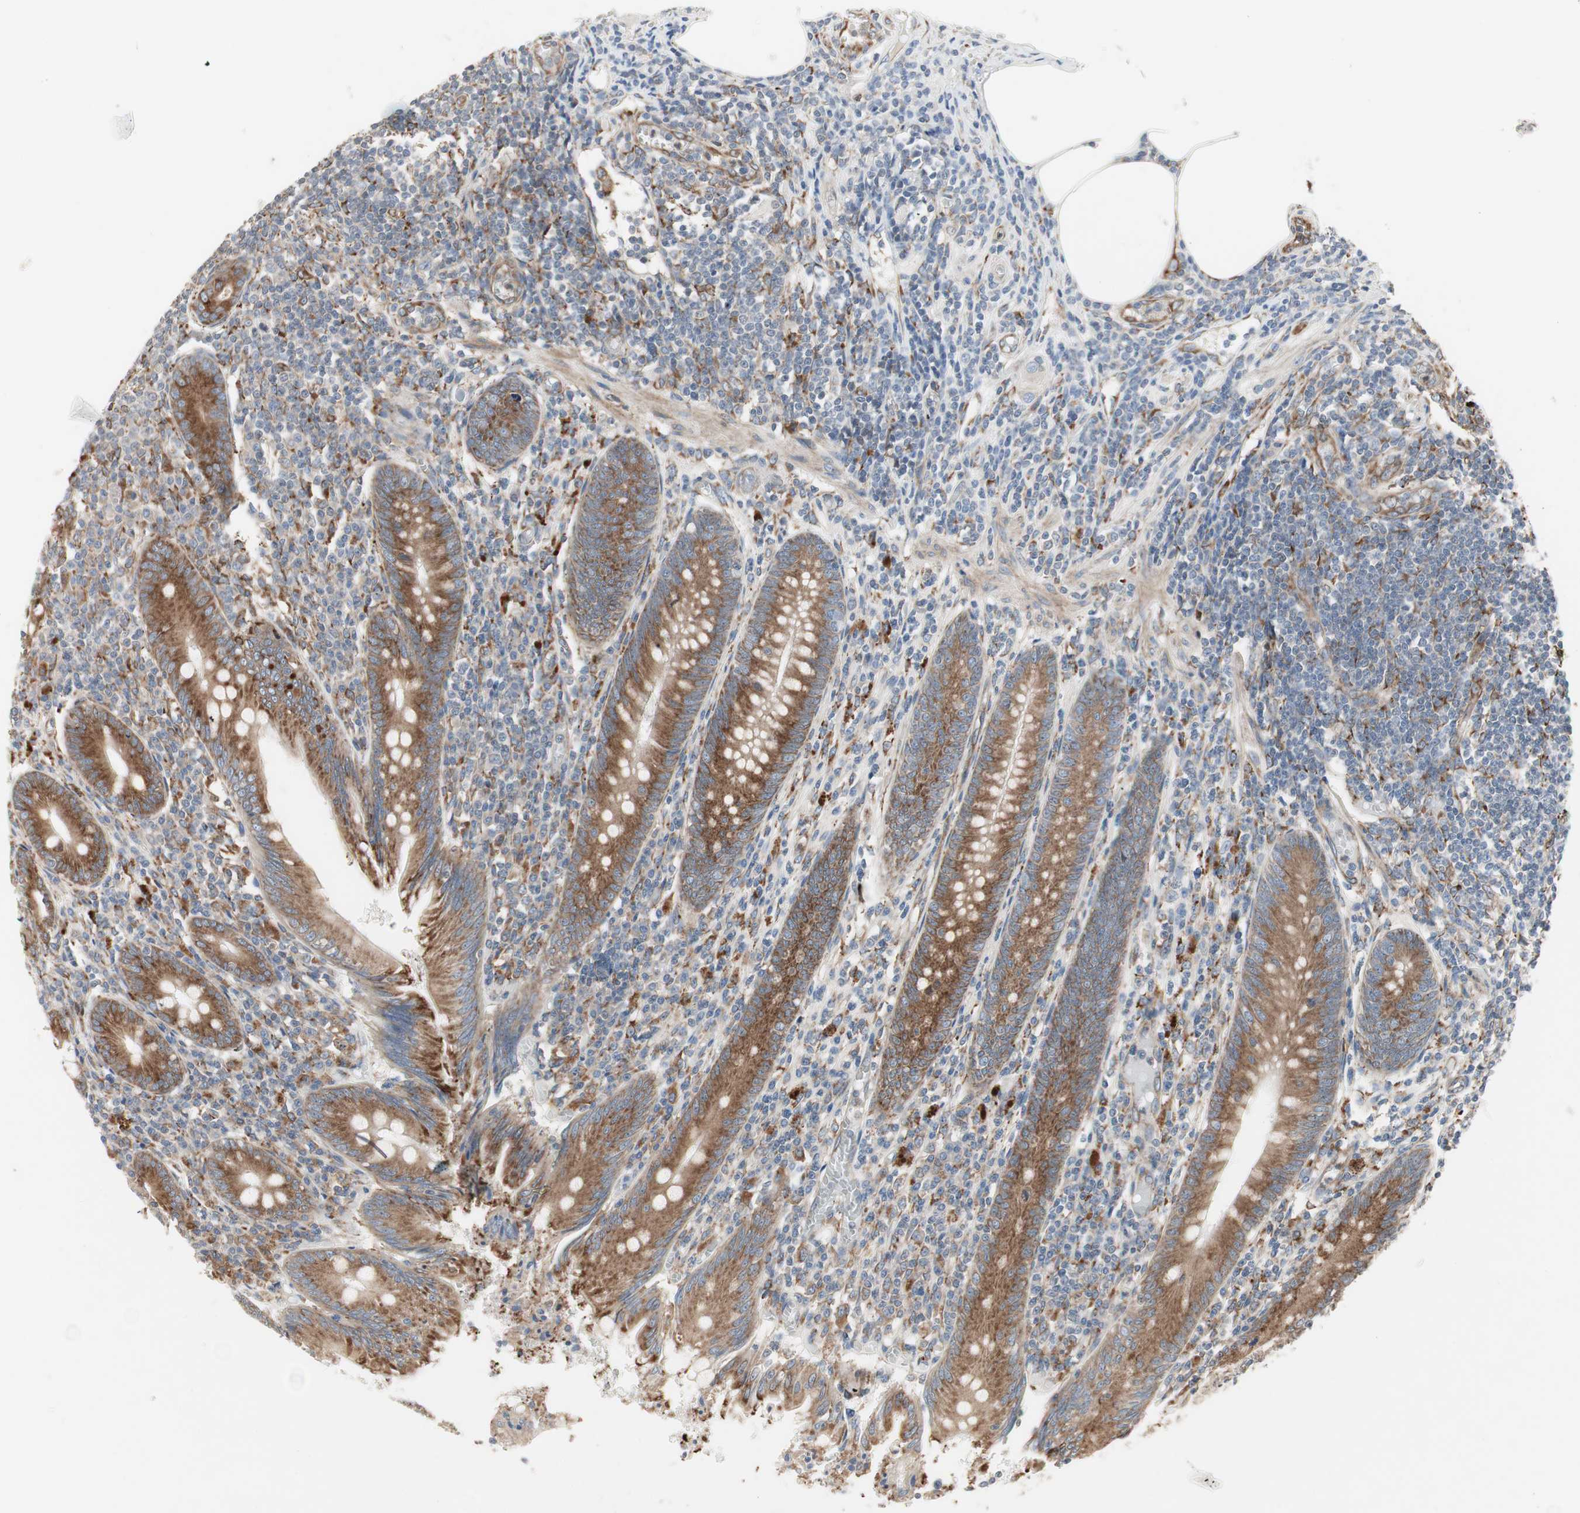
{"staining": {"intensity": "strong", "quantity": ">75%", "location": "cytoplasmic/membranous"}, "tissue": "appendix", "cell_type": "Glandular cells", "image_type": "normal", "snomed": [{"axis": "morphology", "description": "Normal tissue, NOS"}, {"axis": "morphology", "description": "Inflammation, NOS"}, {"axis": "topography", "description": "Appendix"}], "caption": "Appendix stained with IHC exhibits strong cytoplasmic/membranous expression in approximately >75% of glandular cells. (DAB = brown stain, brightfield microscopy at high magnification).", "gene": "H6PD", "patient": {"sex": "male", "age": 46}}